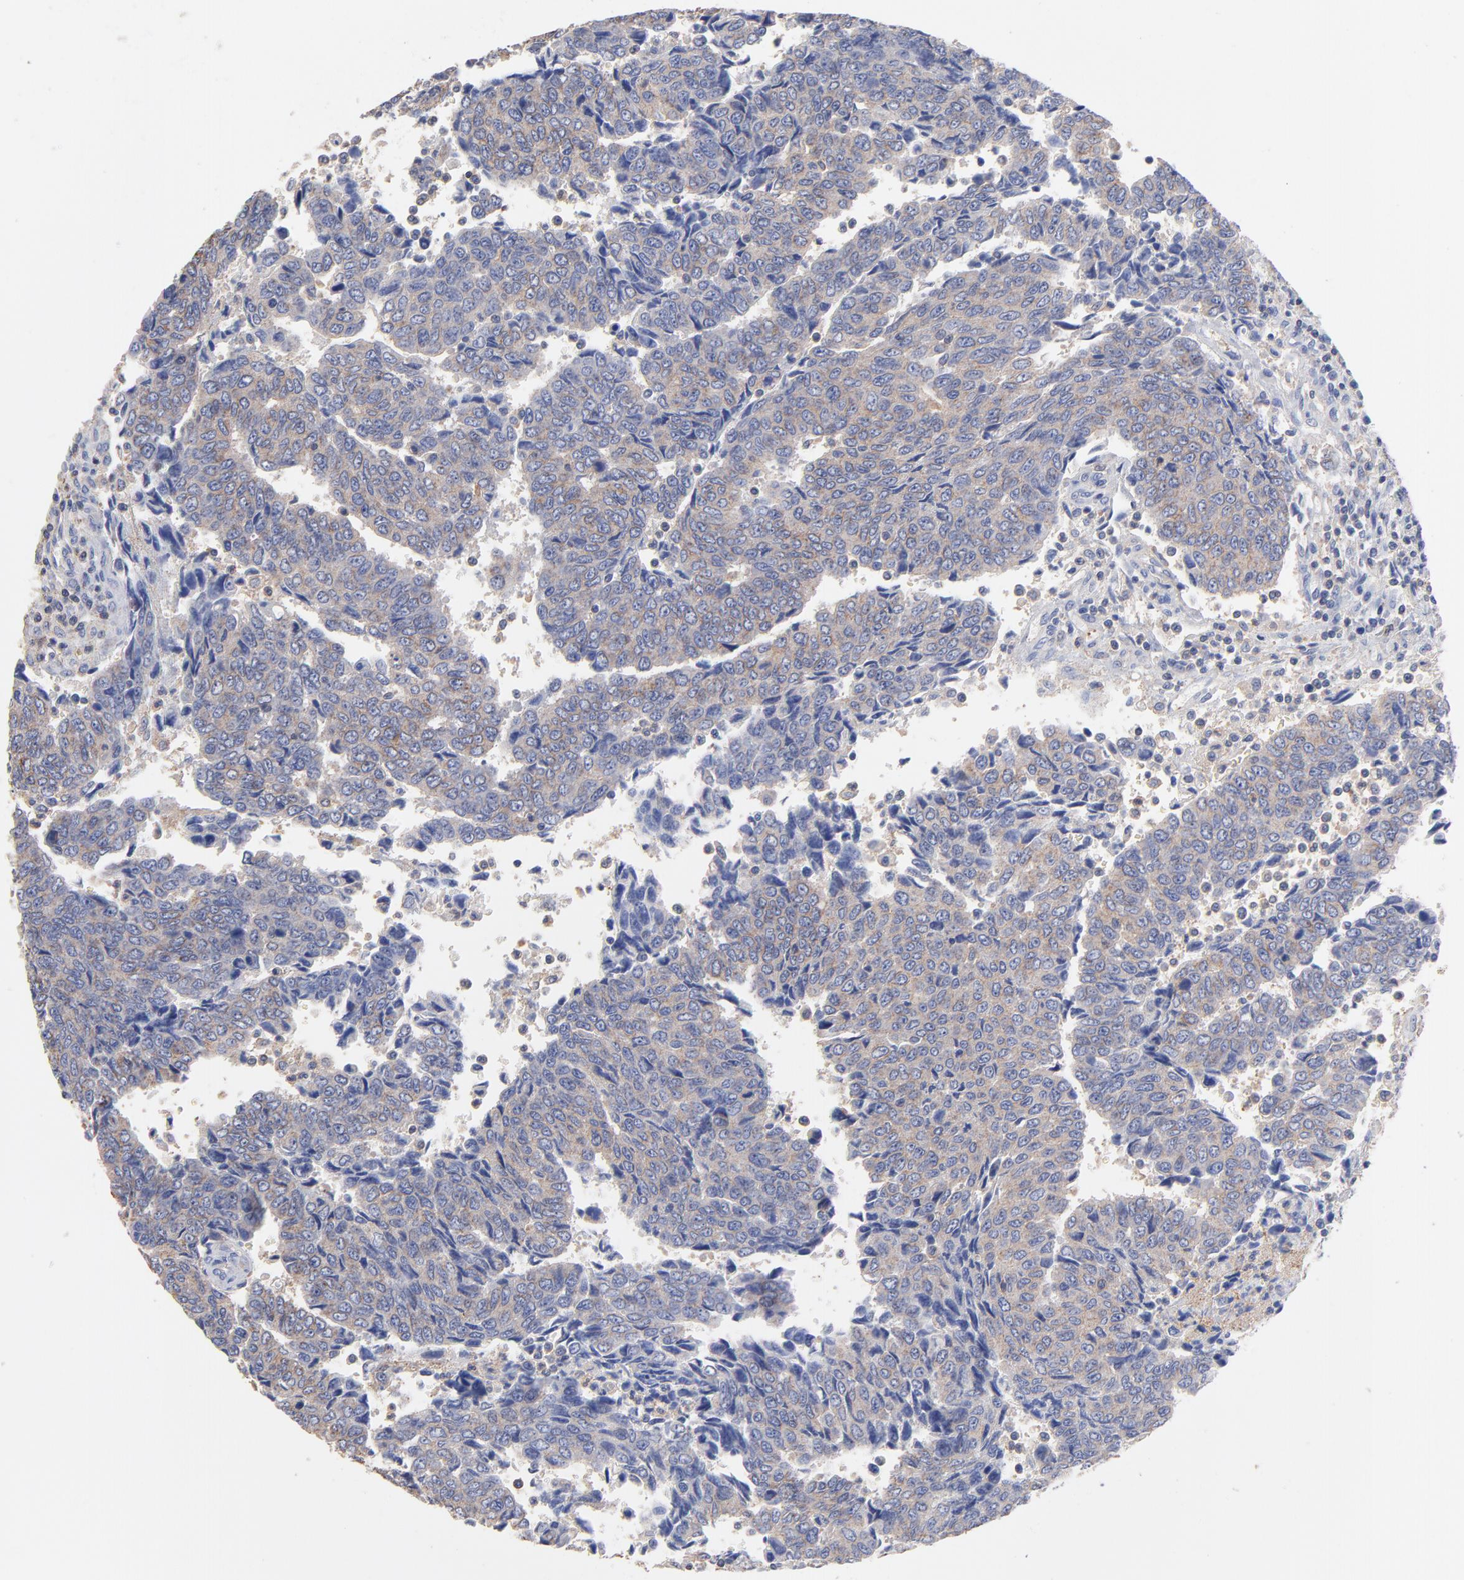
{"staining": {"intensity": "moderate", "quantity": "25%-75%", "location": "cytoplasmic/membranous"}, "tissue": "urothelial cancer", "cell_type": "Tumor cells", "image_type": "cancer", "snomed": [{"axis": "morphology", "description": "Urothelial carcinoma, High grade"}, {"axis": "topography", "description": "Urinary bladder"}], "caption": "The photomicrograph displays immunohistochemical staining of high-grade urothelial carcinoma. There is moderate cytoplasmic/membranous staining is identified in approximately 25%-75% of tumor cells.", "gene": "ASL", "patient": {"sex": "male", "age": 86}}